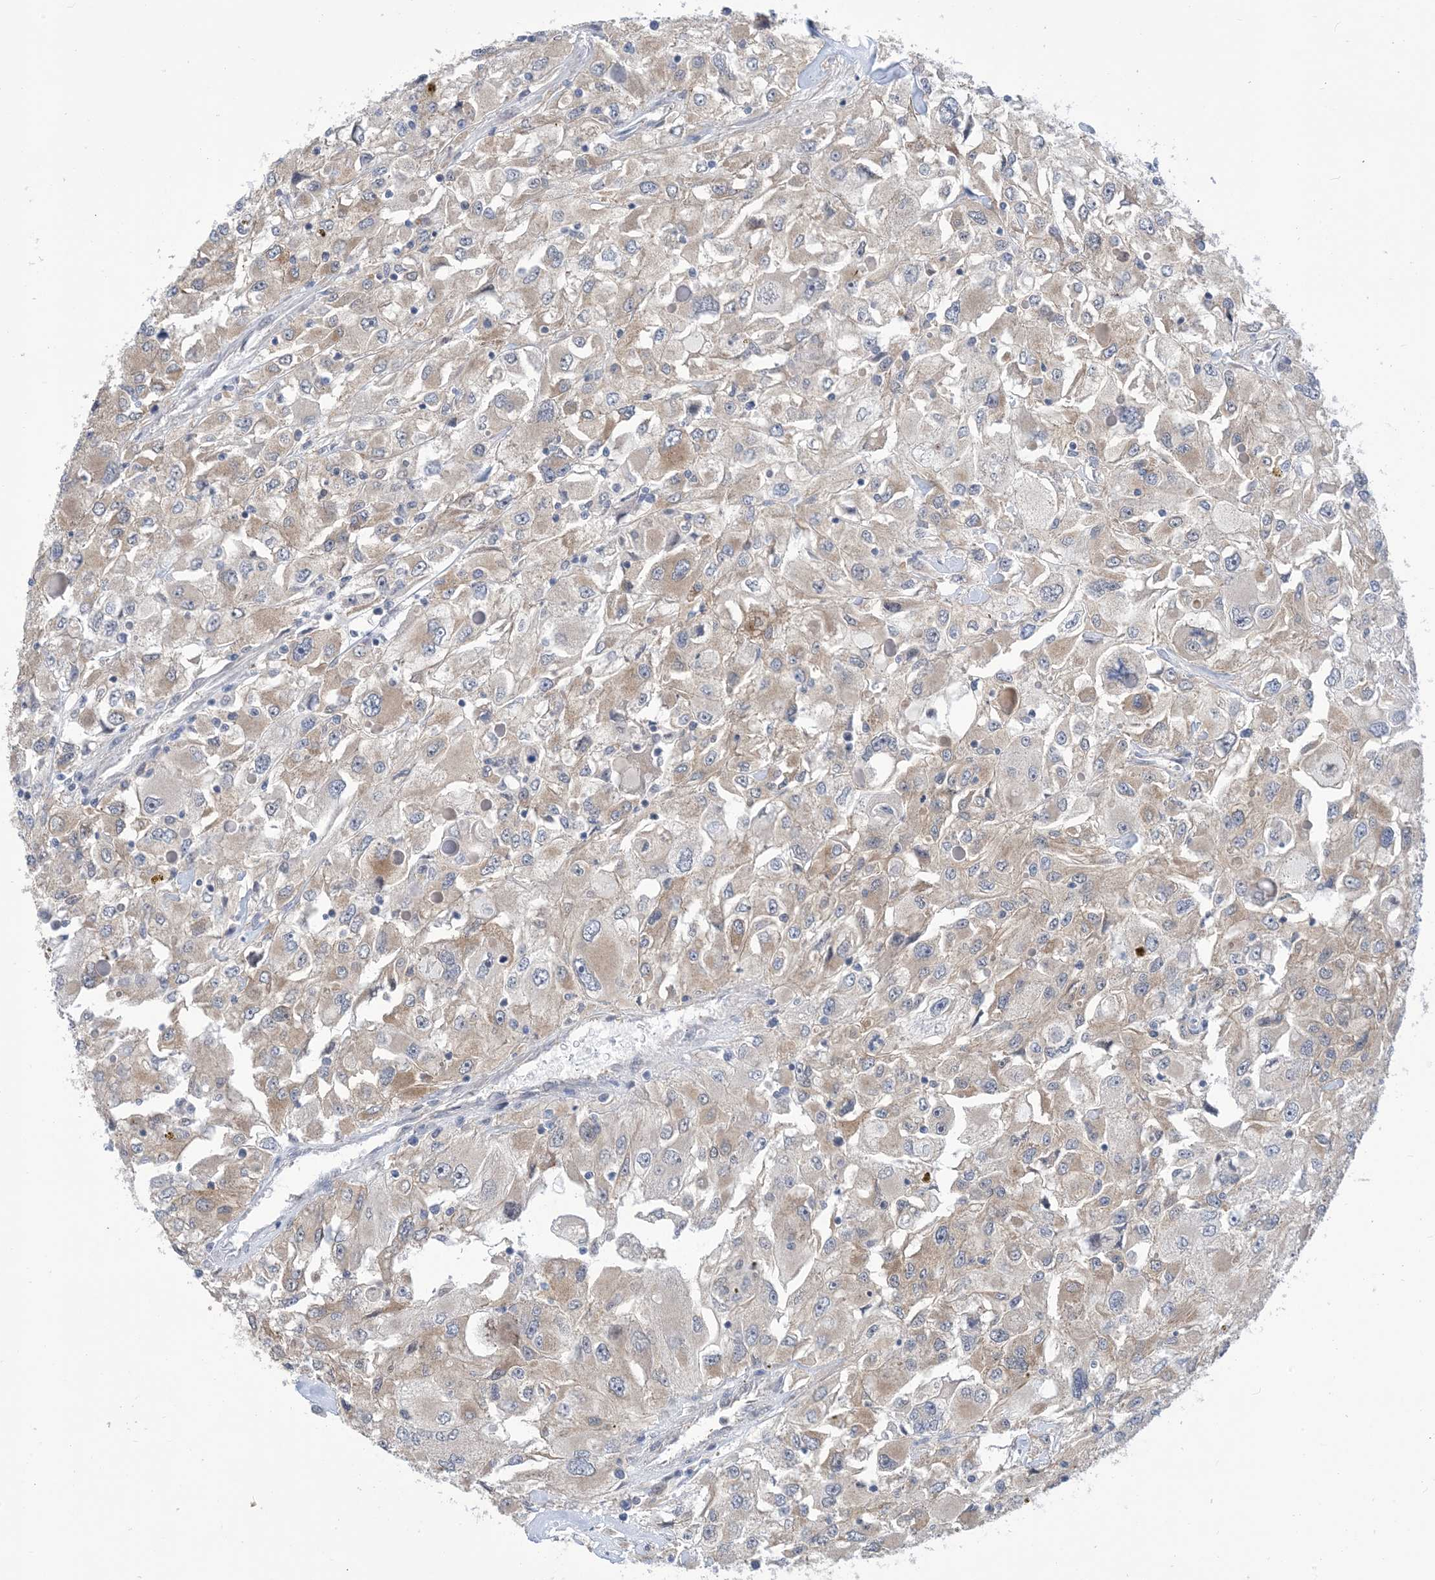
{"staining": {"intensity": "weak", "quantity": "<25%", "location": "cytoplasmic/membranous"}, "tissue": "renal cancer", "cell_type": "Tumor cells", "image_type": "cancer", "snomed": [{"axis": "morphology", "description": "Adenocarcinoma, NOS"}, {"axis": "topography", "description": "Kidney"}], "caption": "Human renal cancer (adenocarcinoma) stained for a protein using immunohistochemistry (IHC) exhibits no staining in tumor cells.", "gene": "EHBP1", "patient": {"sex": "female", "age": 52}}